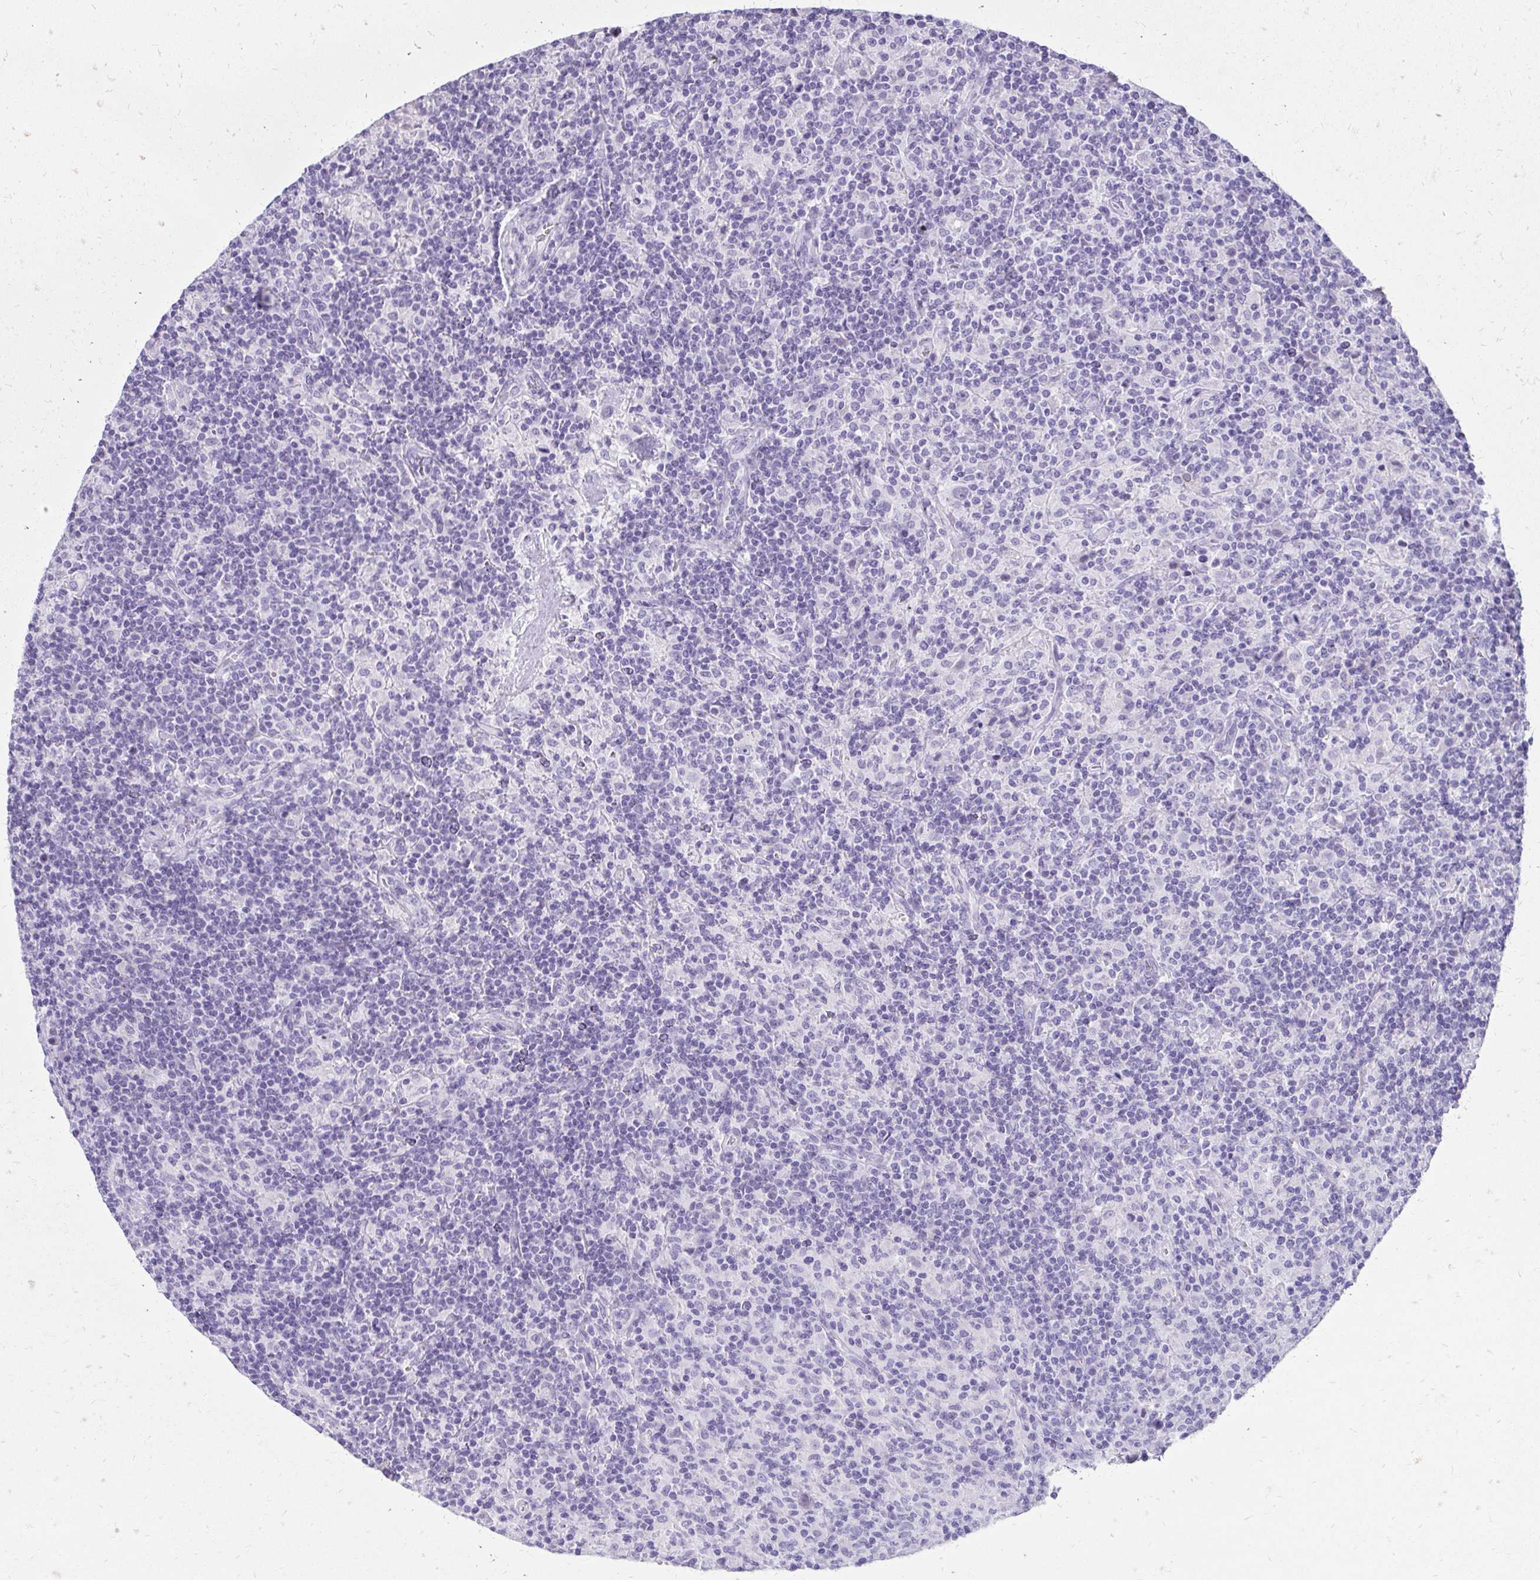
{"staining": {"intensity": "negative", "quantity": "none", "location": "none"}, "tissue": "lymphoma", "cell_type": "Tumor cells", "image_type": "cancer", "snomed": [{"axis": "morphology", "description": "Hodgkin's disease, NOS"}, {"axis": "topography", "description": "Lymph node"}], "caption": "High power microscopy photomicrograph of an IHC photomicrograph of lymphoma, revealing no significant positivity in tumor cells.", "gene": "SLC32A1", "patient": {"sex": "male", "age": 70}}